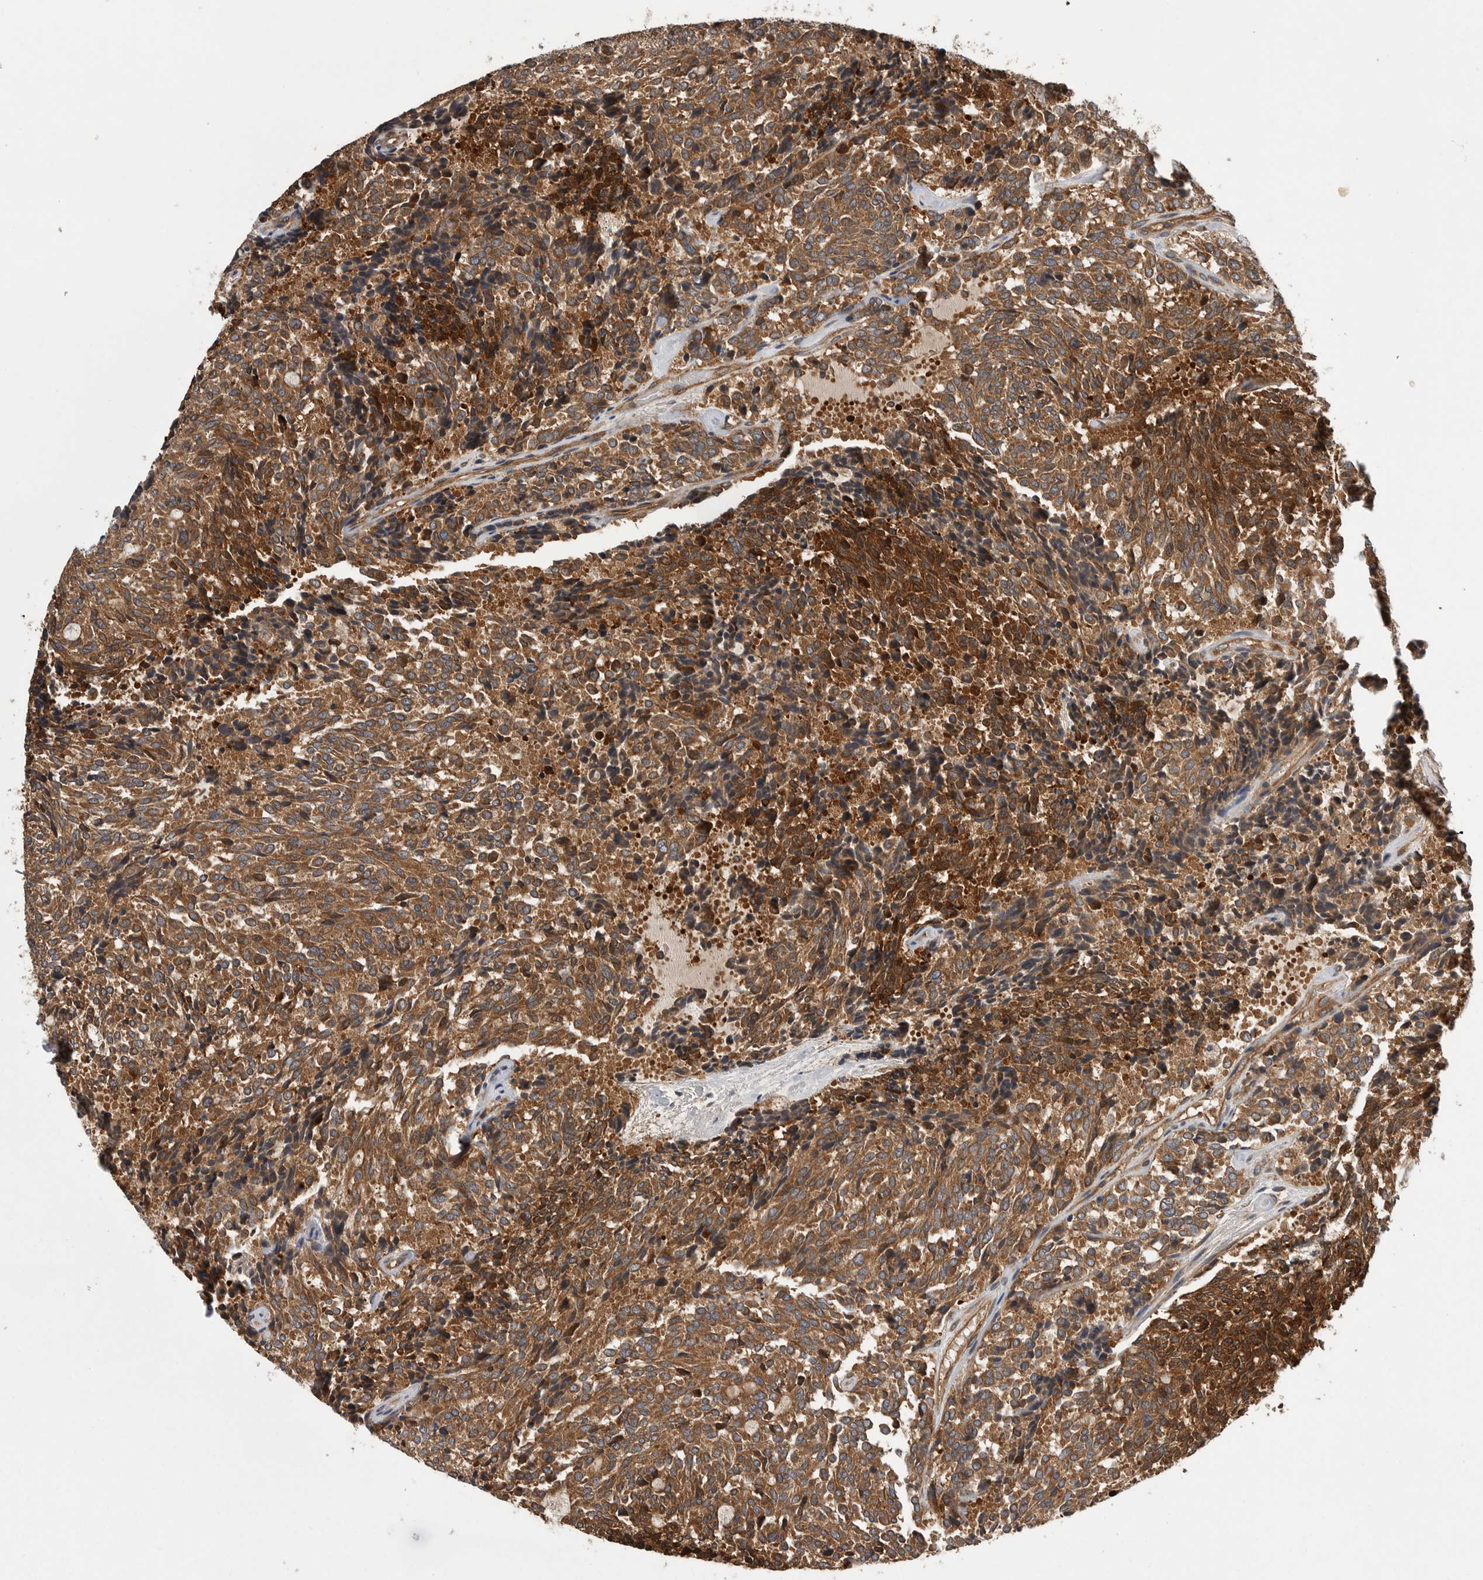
{"staining": {"intensity": "strong", "quantity": "25%-75%", "location": "cytoplasmic/membranous"}, "tissue": "carcinoid", "cell_type": "Tumor cells", "image_type": "cancer", "snomed": [{"axis": "morphology", "description": "Carcinoid, malignant, NOS"}, {"axis": "topography", "description": "Pancreas"}], "caption": "Carcinoid tissue displays strong cytoplasmic/membranous staining in approximately 25%-75% of tumor cells (DAB (3,3'-diaminobenzidine) = brown stain, brightfield microscopy at high magnification).", "gene": "OXR1", "patient": {"sex": "female", "age": 54}}